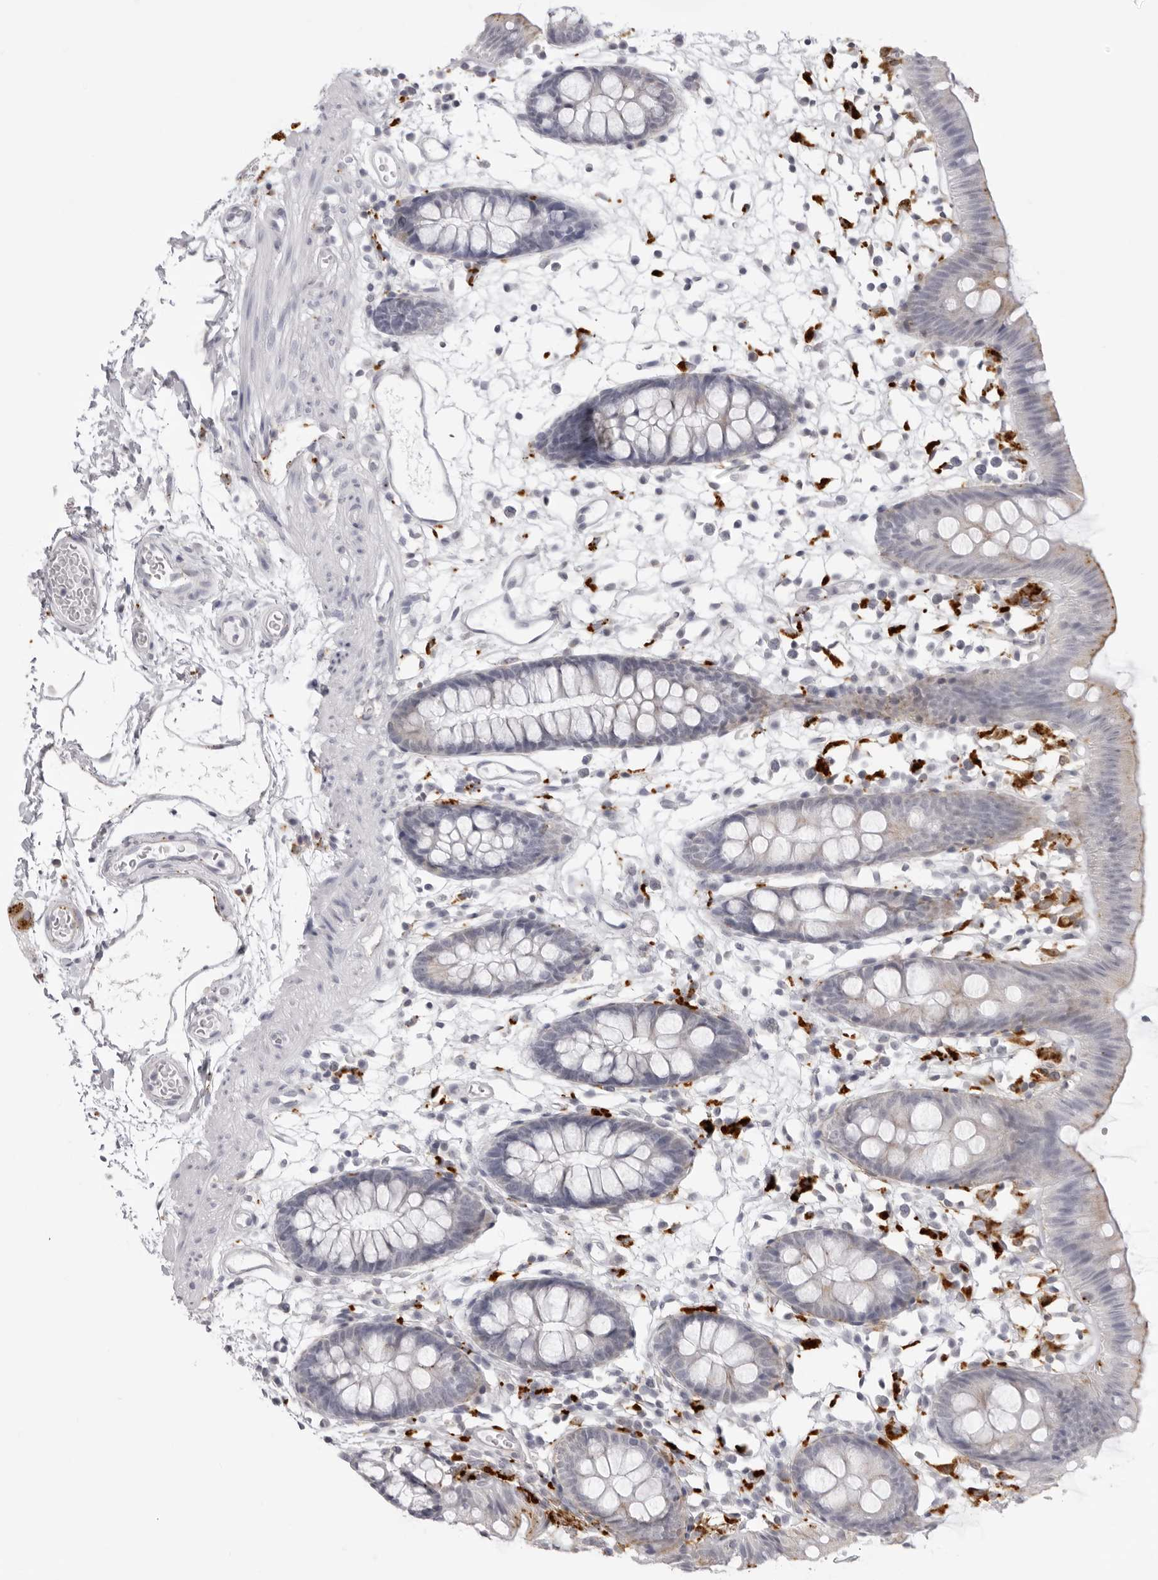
{"staining": {"intensity": "negative", "quantity": "none", "location": "none"}, "tissue": "colon", "cell_type": "Endothelial cells", "image_type": "normal", "snomed": [{"axis": "morphology", "description": "Normal tissue, NOS"}, {"axis": "topography", "description": "Colon"}], "caption": "Immunohistochemistry (IHC) micrograph of unremarkable colon: colon stained with DAB (3,3'-diaminobenzidine) shows no significant protein staining in endothelial cells.", "gene": "IL25", "patient": {"sex": "male", "age": 56}}